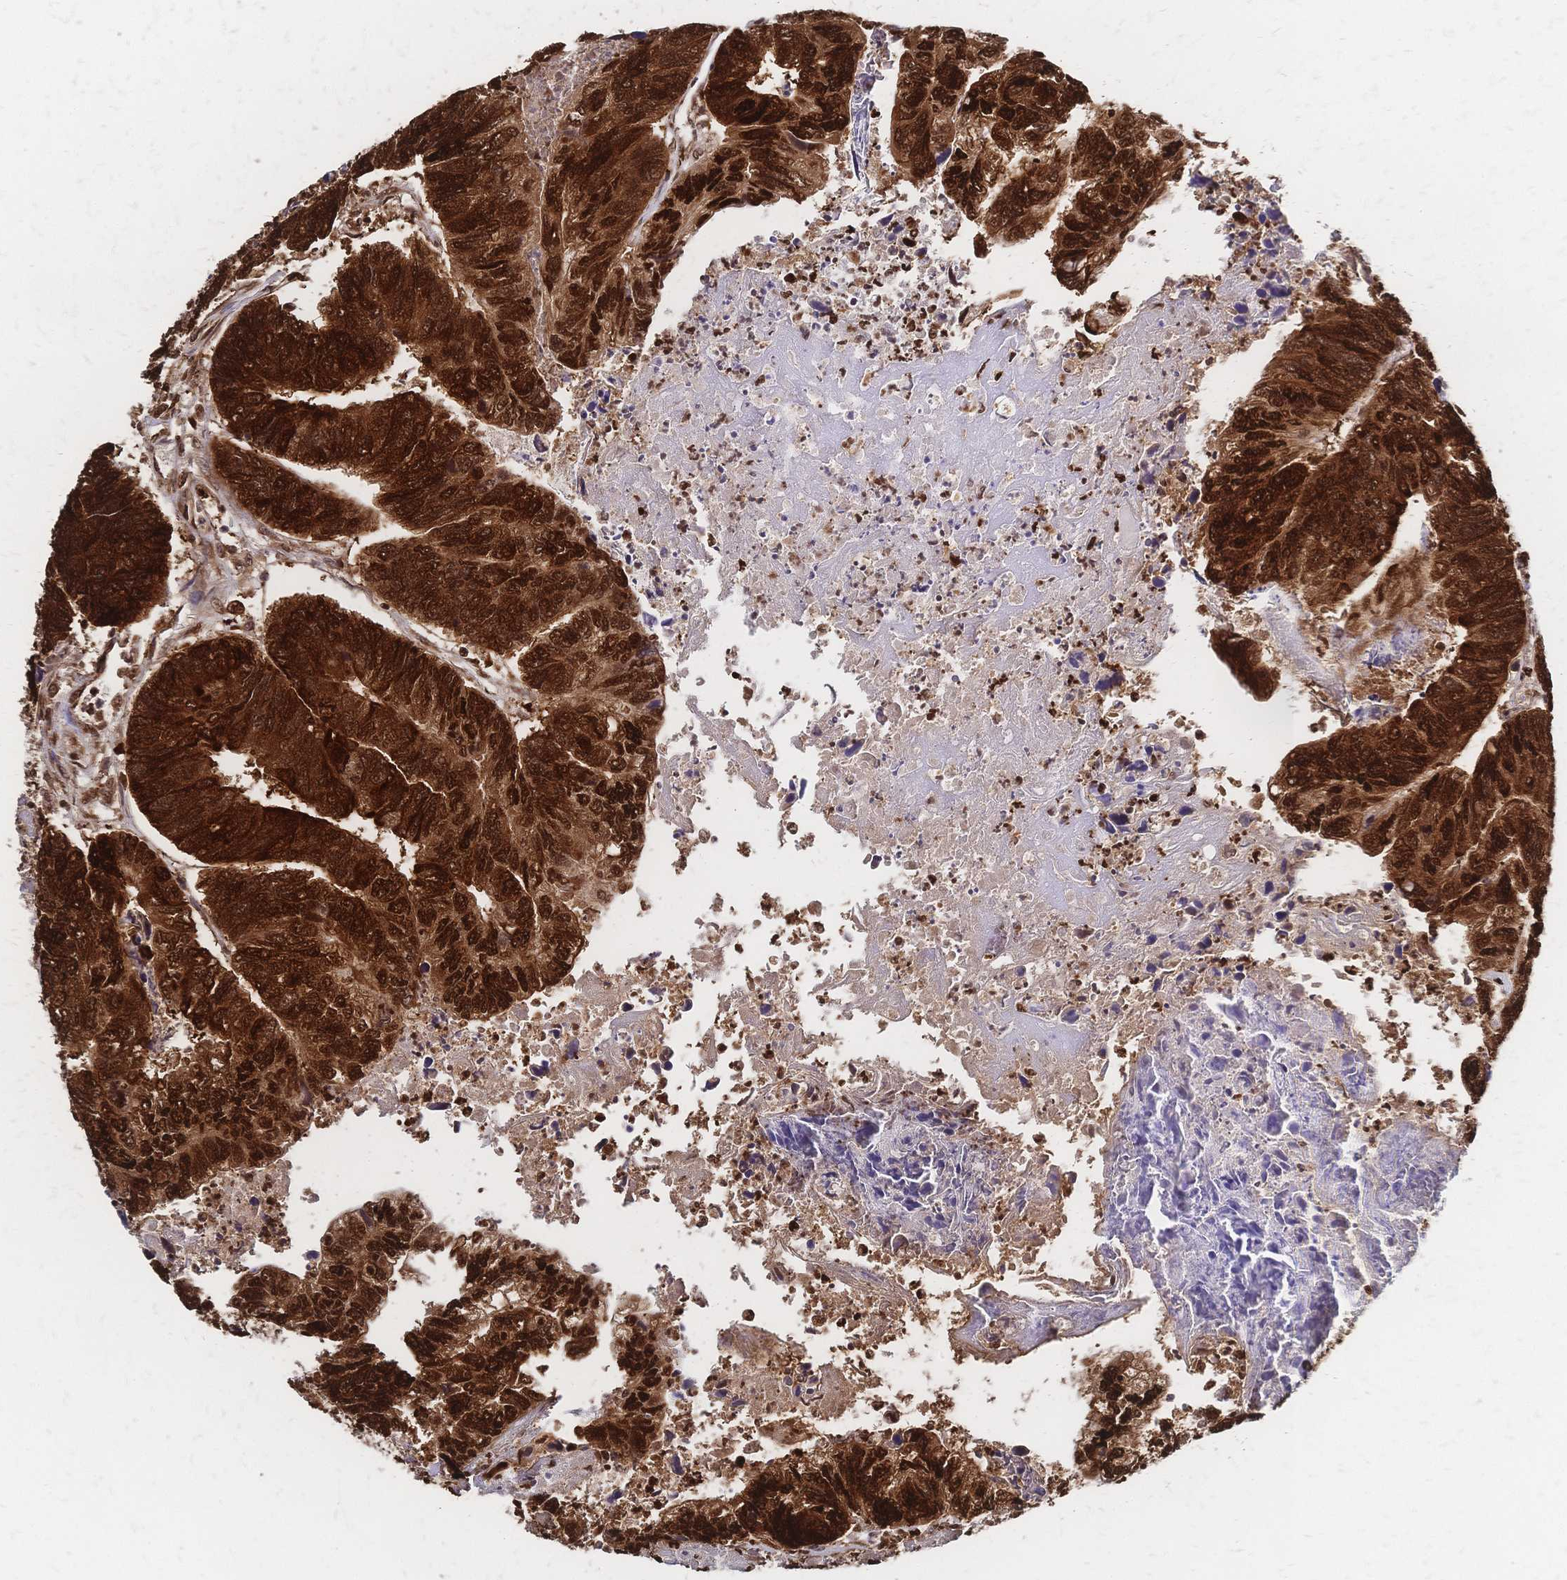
{"staining": {"intensity": "strong", "quantity": ">75%", "location": "cytoplasmic/membranous,nuclear"}, "tissue": "colorectal cancer", "cell_type": "Tumor cells", "image_type": "cancer", "snomed": [{"axis": "morphology", "description": "Adenocarcinoma, NOS"}, {"axis": "topography", "description": "Colon"}], "caption": "The image demonstrates staining of colorectal cancer (adenocarcinoma), revealing strong cytoplasmic/membranous and nuclear protein expression (brown color) within tumor cells.", "gene": "HDGF", "patient": {"sex": "female", "age": 67}}